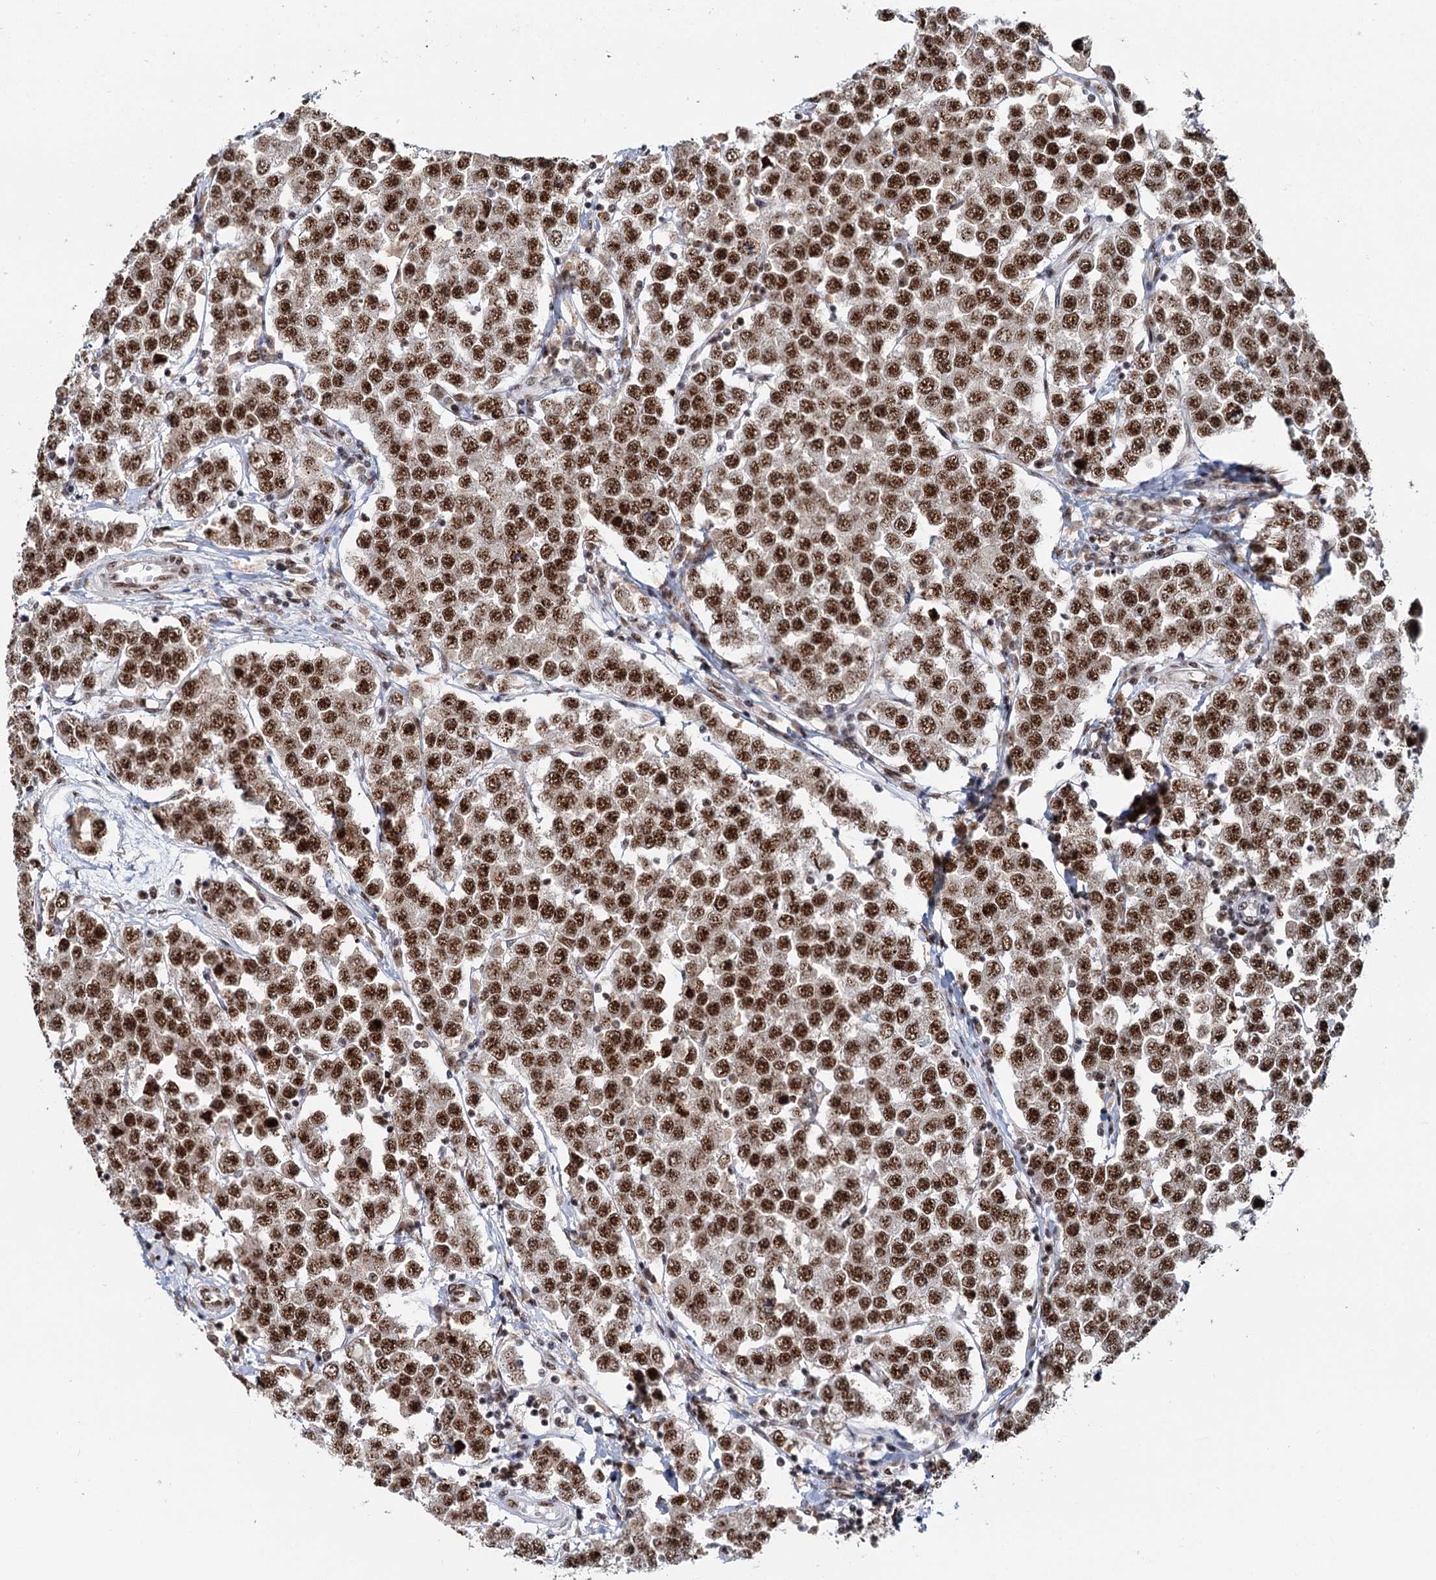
{"staining": {"intensity": "strong", "quantity": ">75%", "location": "nuclear"}, "tissue": "testis cancer", "cell_type": "Tumor cells", "image_type": "cancer", "snomed": [{"axis": "morphology", "description": "Seminoma, NOS"}, {"axis": "topography", "description": "Testis"}], "caption": "Testis cancer (seminoma) stained with a brown dye demonstrates strong nuclear positive expression in about >75% of tumor cells.", "gene": "WBP4", "patient": {"sex": "male", "age": 28}}